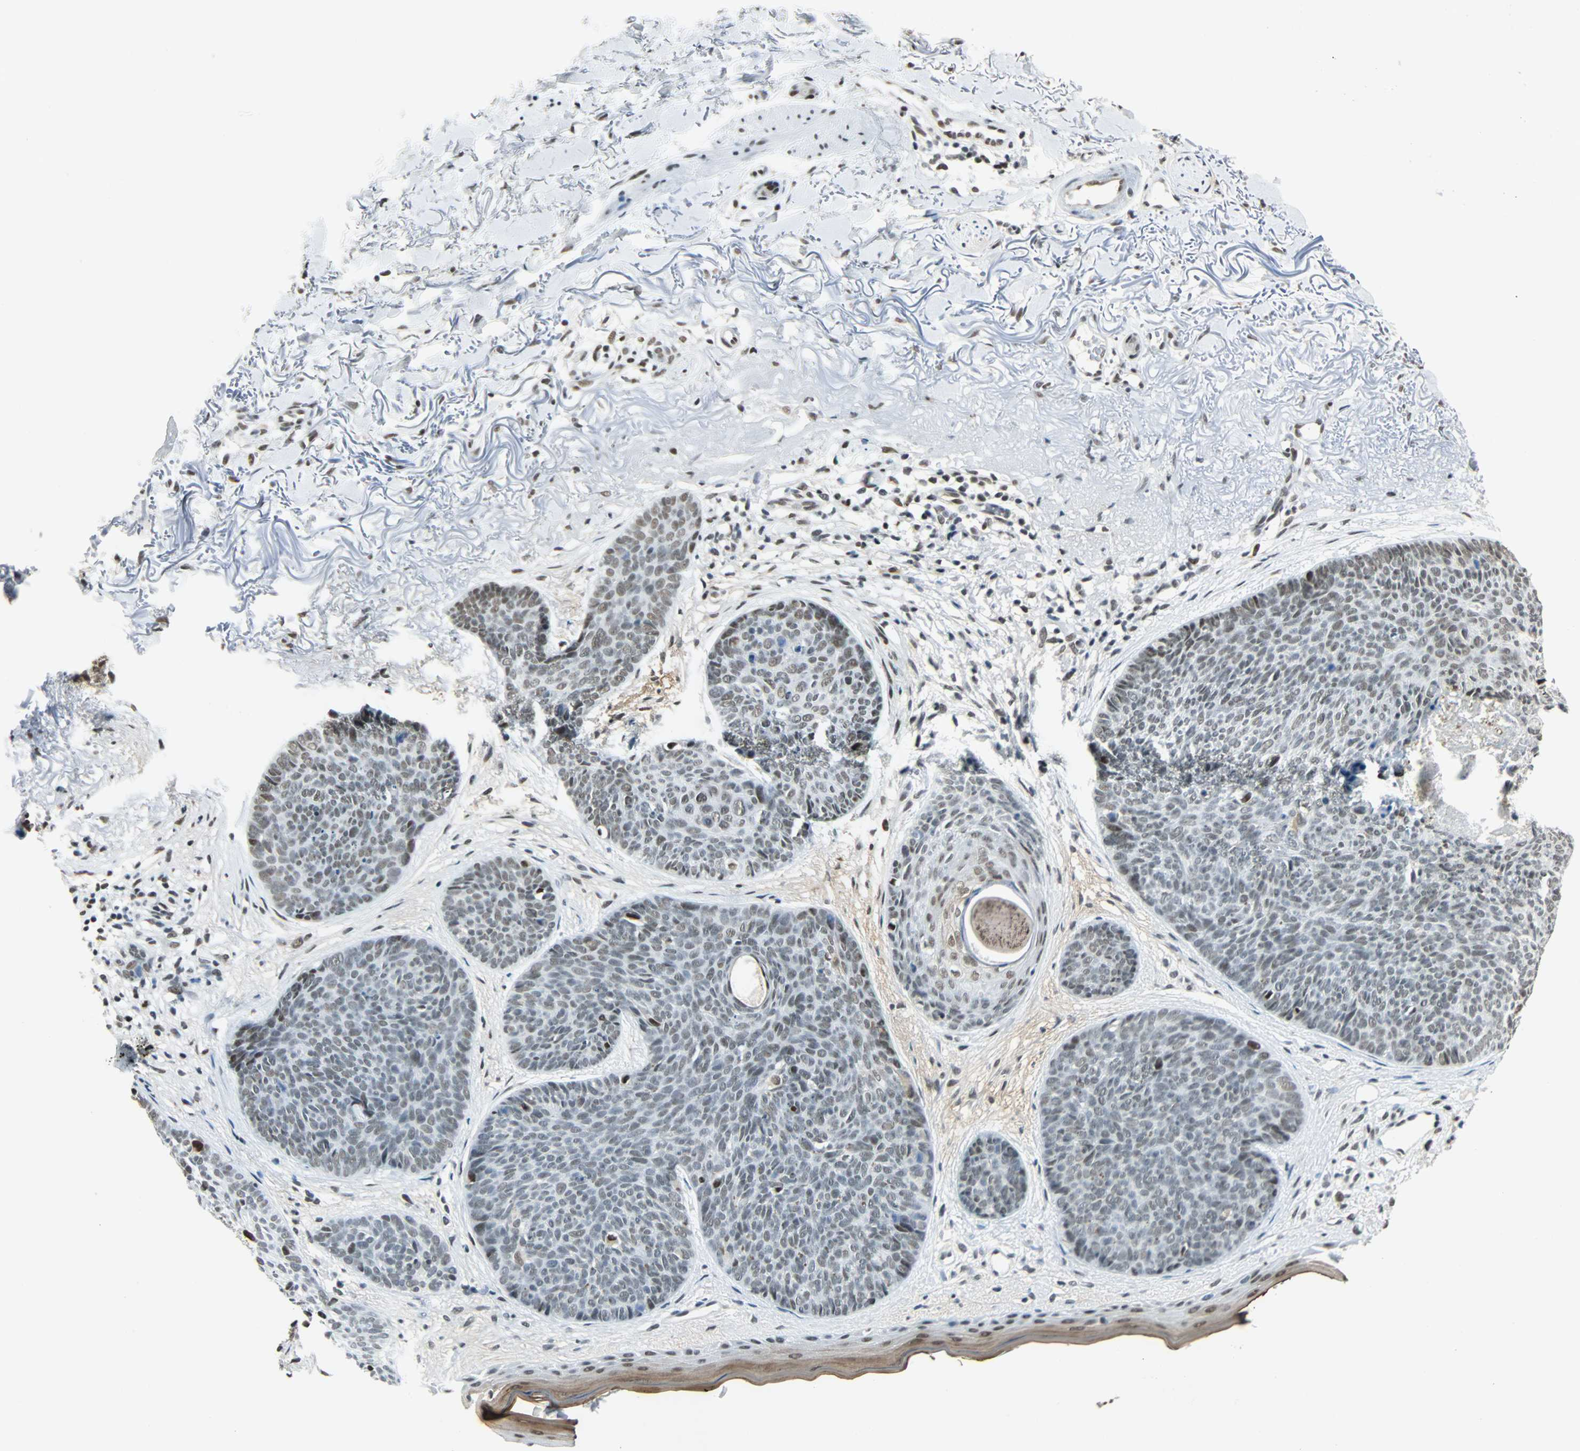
{"staining": {"intensity": "weak", "quantity": ">75%", "location": "nuclear"}, "tissue": "skin cancer", "cell_type": "Tumor cells", "image_type": "cancer", "snomed": [{"axis": "morphology", "description": "Normal tissue, NOS"}, {"axis": "morphology", "description": "Basal cell carcinoma"}, {"axis": "topography", "description": "Skin"}], "caption": "Protein expression analysis of skin cancer reveals weak nuclear positivity in about >75% of tumor cells. (IHC, brightfield microscopy, high magnification).", "gene": "NELFE", "patient": {"sex": "female", "age": 70}}